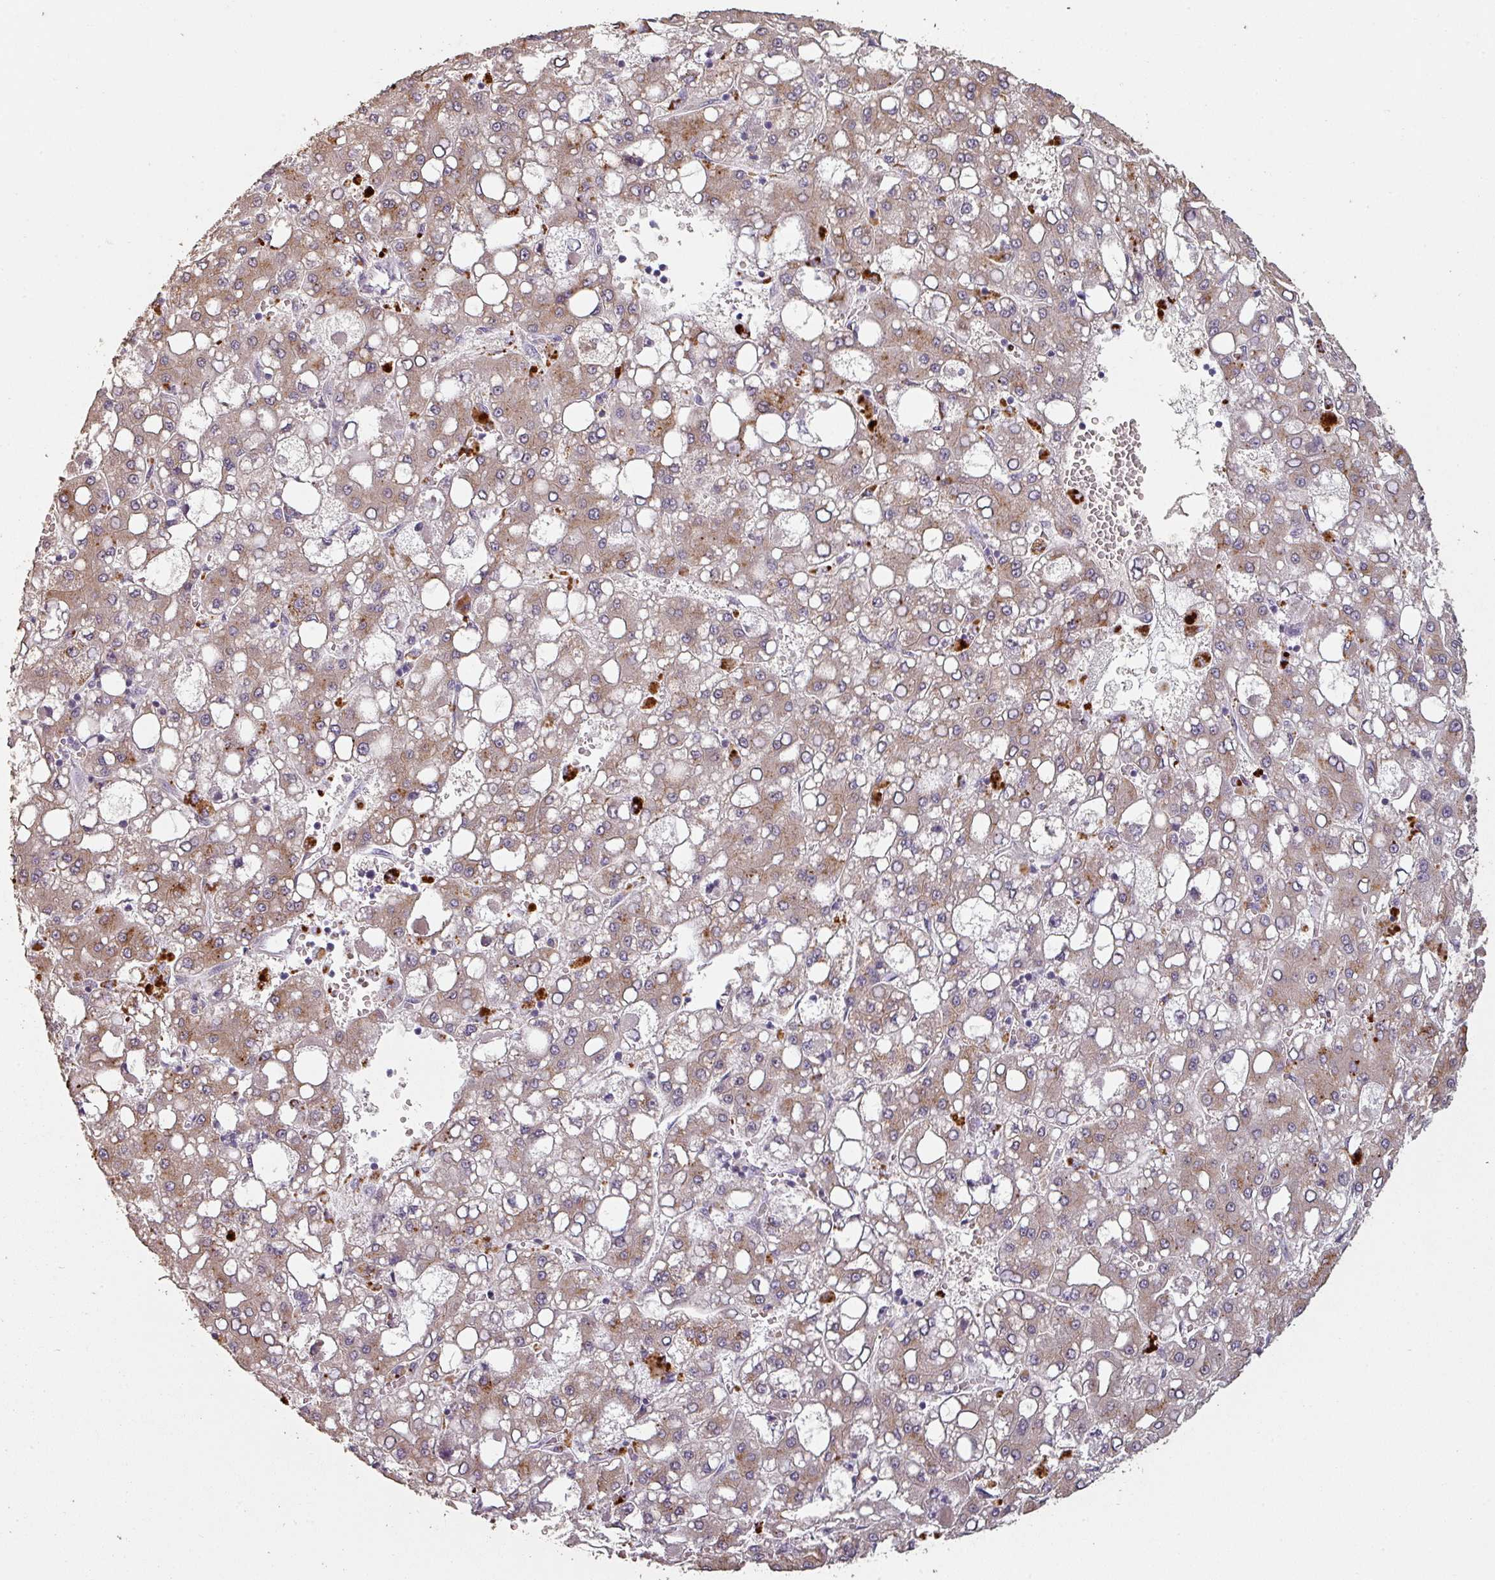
{"staining": {"intensity": "moderate", "quantity": "25%-75%", "location": "cytoplasmic/membranous"}, "tissue": "liver cancer", "cell_type": "Tumor cells", "image_type": "cancer", "snomed": [{"axis": "morphology", "description": "Carcinoma, Hepatocellular, NOS"}, {"axis": "topography", "description": "Liver"}], "caption": "High-power microscopy captured an IHC photomicrograph of liver hepatocellular carcinoma, revealing moderate cytoplasmic/membranous positivity in about 25%-75% of tumor cells.", "gene": "LYPLA1", "patient": {"sex": "male", "age": 65}}